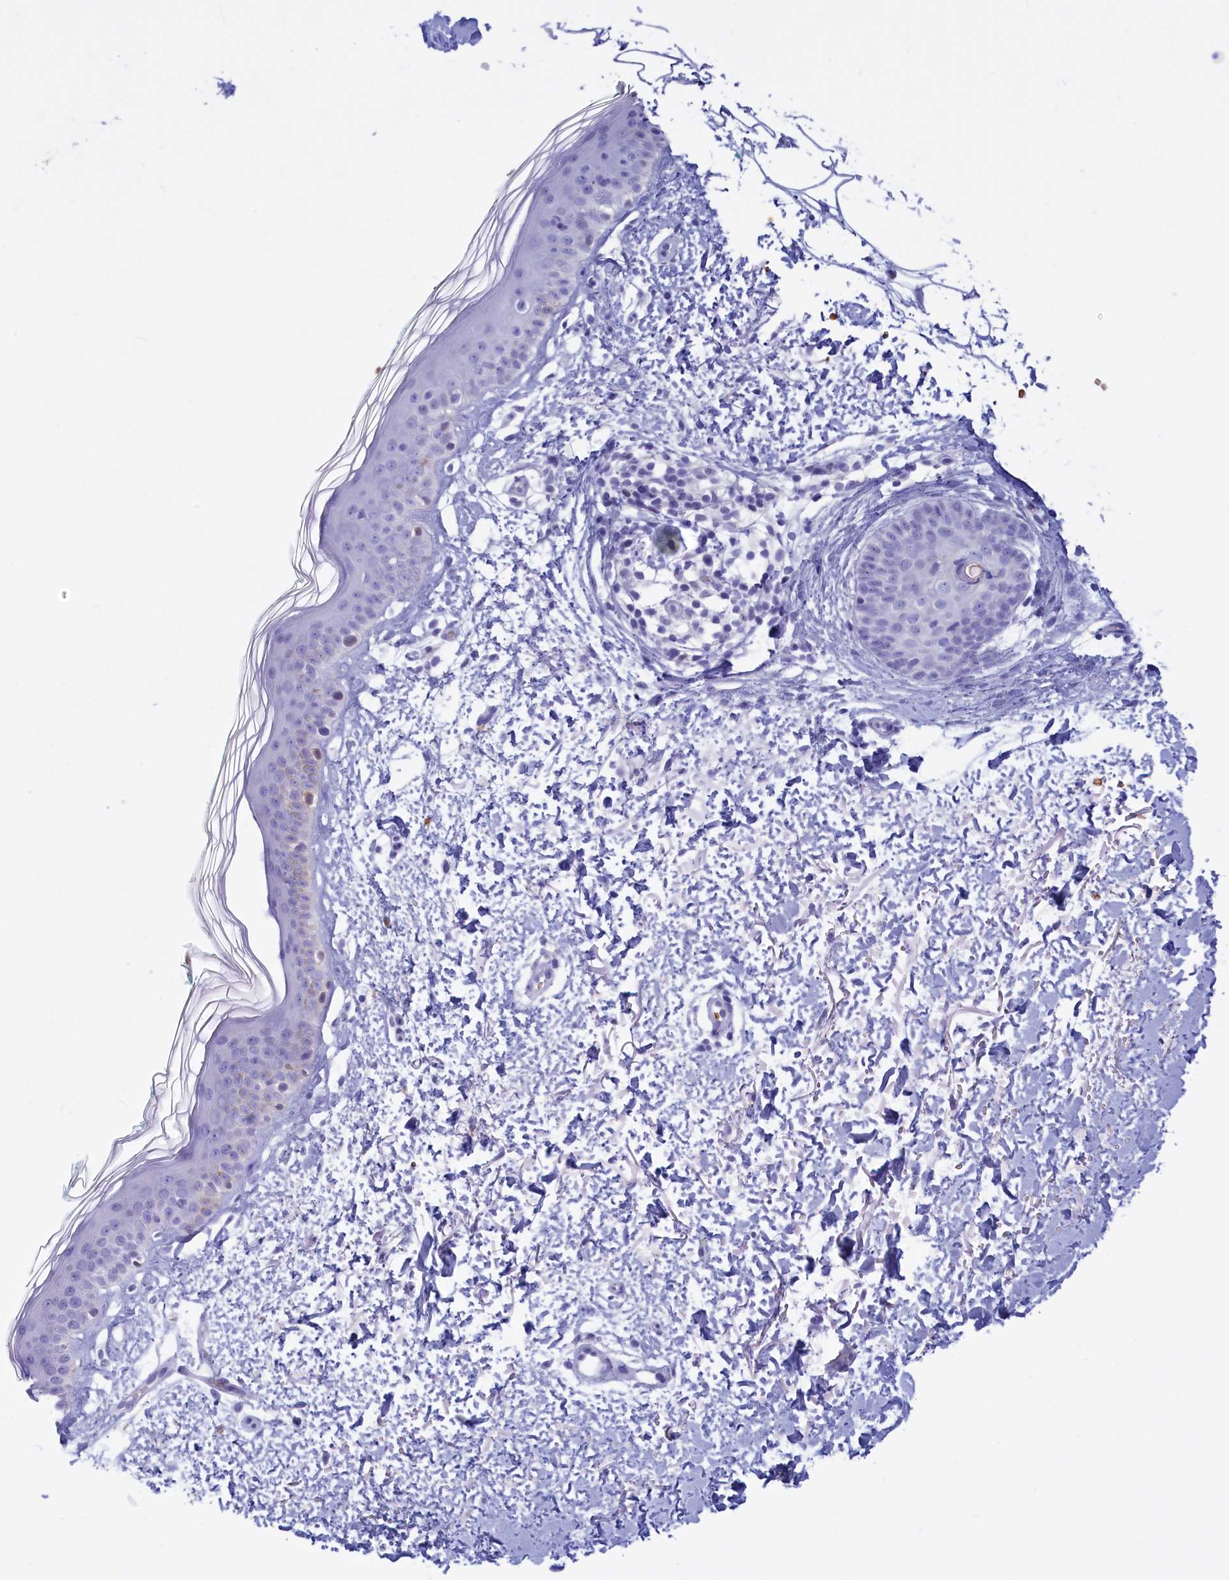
{"staining": {"intensity": "negative", "quantity": "none", "location": "none"}, "tissue": "skin", "cell_type": "Fibroblasts", "image_type": "normal", "snomed": [{"axis": "morphology", "description": "Normal tissue, NOS"}, {"axis": "topography", "description": "Skin"}], "caption": "Fibroblasts show no significant protein expression in benign skin.", "gene": "GAPDHS", "patient": {"sex": "male", "age": 66}}